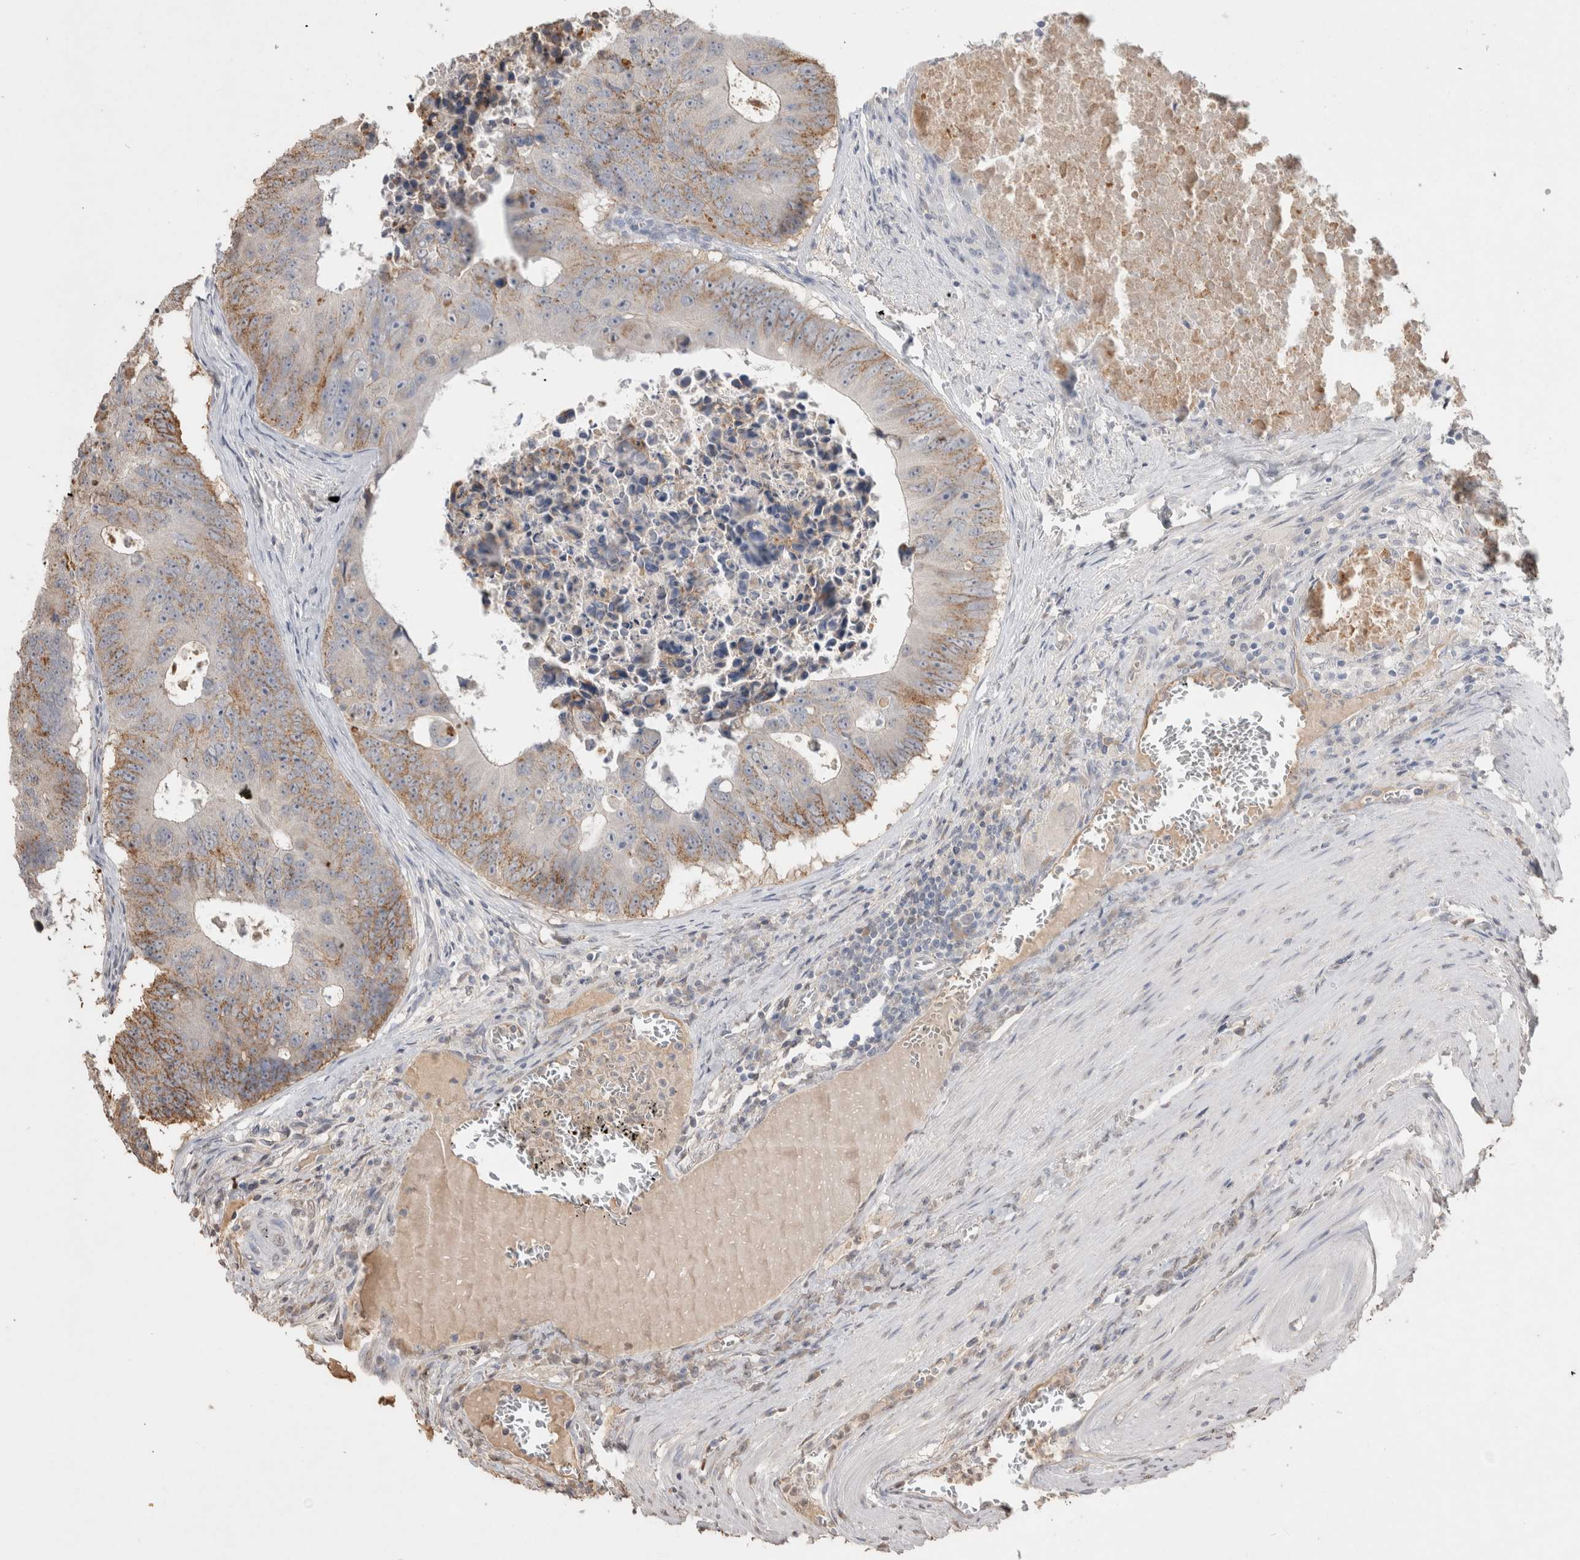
{"staining": {"intensity": "moderate", "quantity": "25%-75%", "location": "cytoplasmic/membranous"}, "tissue": "colorectal cancer", "cell_type": "Tumor cells", "image_type": "cancer", "snomed": [{"axis": "morphology", "description": "Adenocarcinoma, NOS"}, {"axis": "topography", "description": "Colon"}], "caption": "This is an image of IHC staining of colorectal adenocarcinoma, which shows moderate staining in the cytoplasmic/membranous of tumor cells.", "gene": "NAALADL2", "patient": {"sex": "male", "age": 87}}